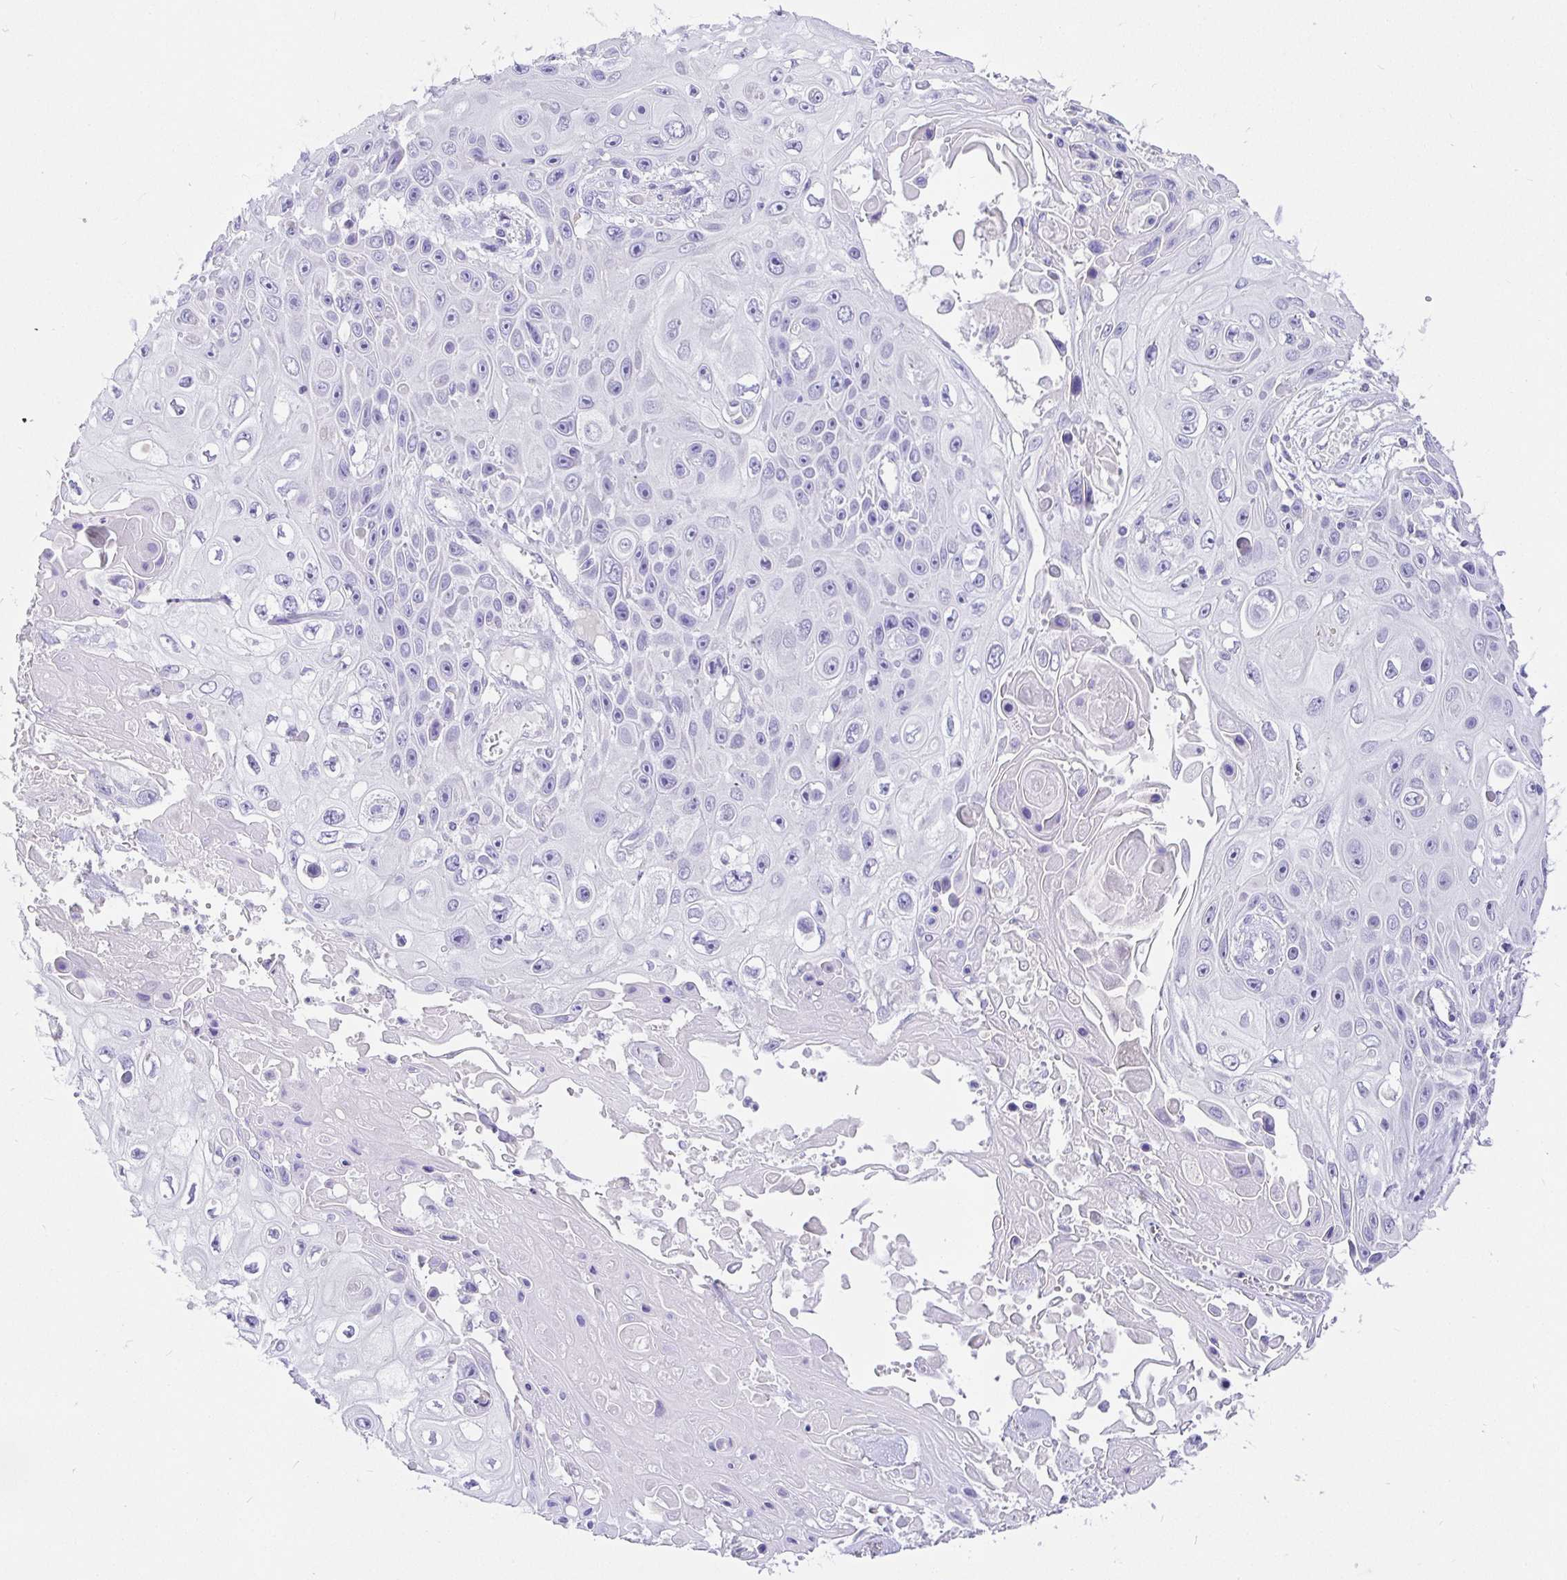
{"staining": {"intensity": "negative", "quantity": "none", "location": "none"}, "tissue": "skin cancer", "cell_type": "Tumor cells", "image_type": "cancer", "snomed": [{"axis": "morphology", "description": "Squamous cell carcinoma, NOS"}, {"axis": "topography", "description": "Skin"}], "caption": "This photomicrograph is of skin squamous cell carcinoma stained with IHC to label a protein in brown with the nuclei are counter-stained blue. There is no positivity in tumor cells.", "gene": "TPTE", "patient": {"sex": "male", "age": 82}}